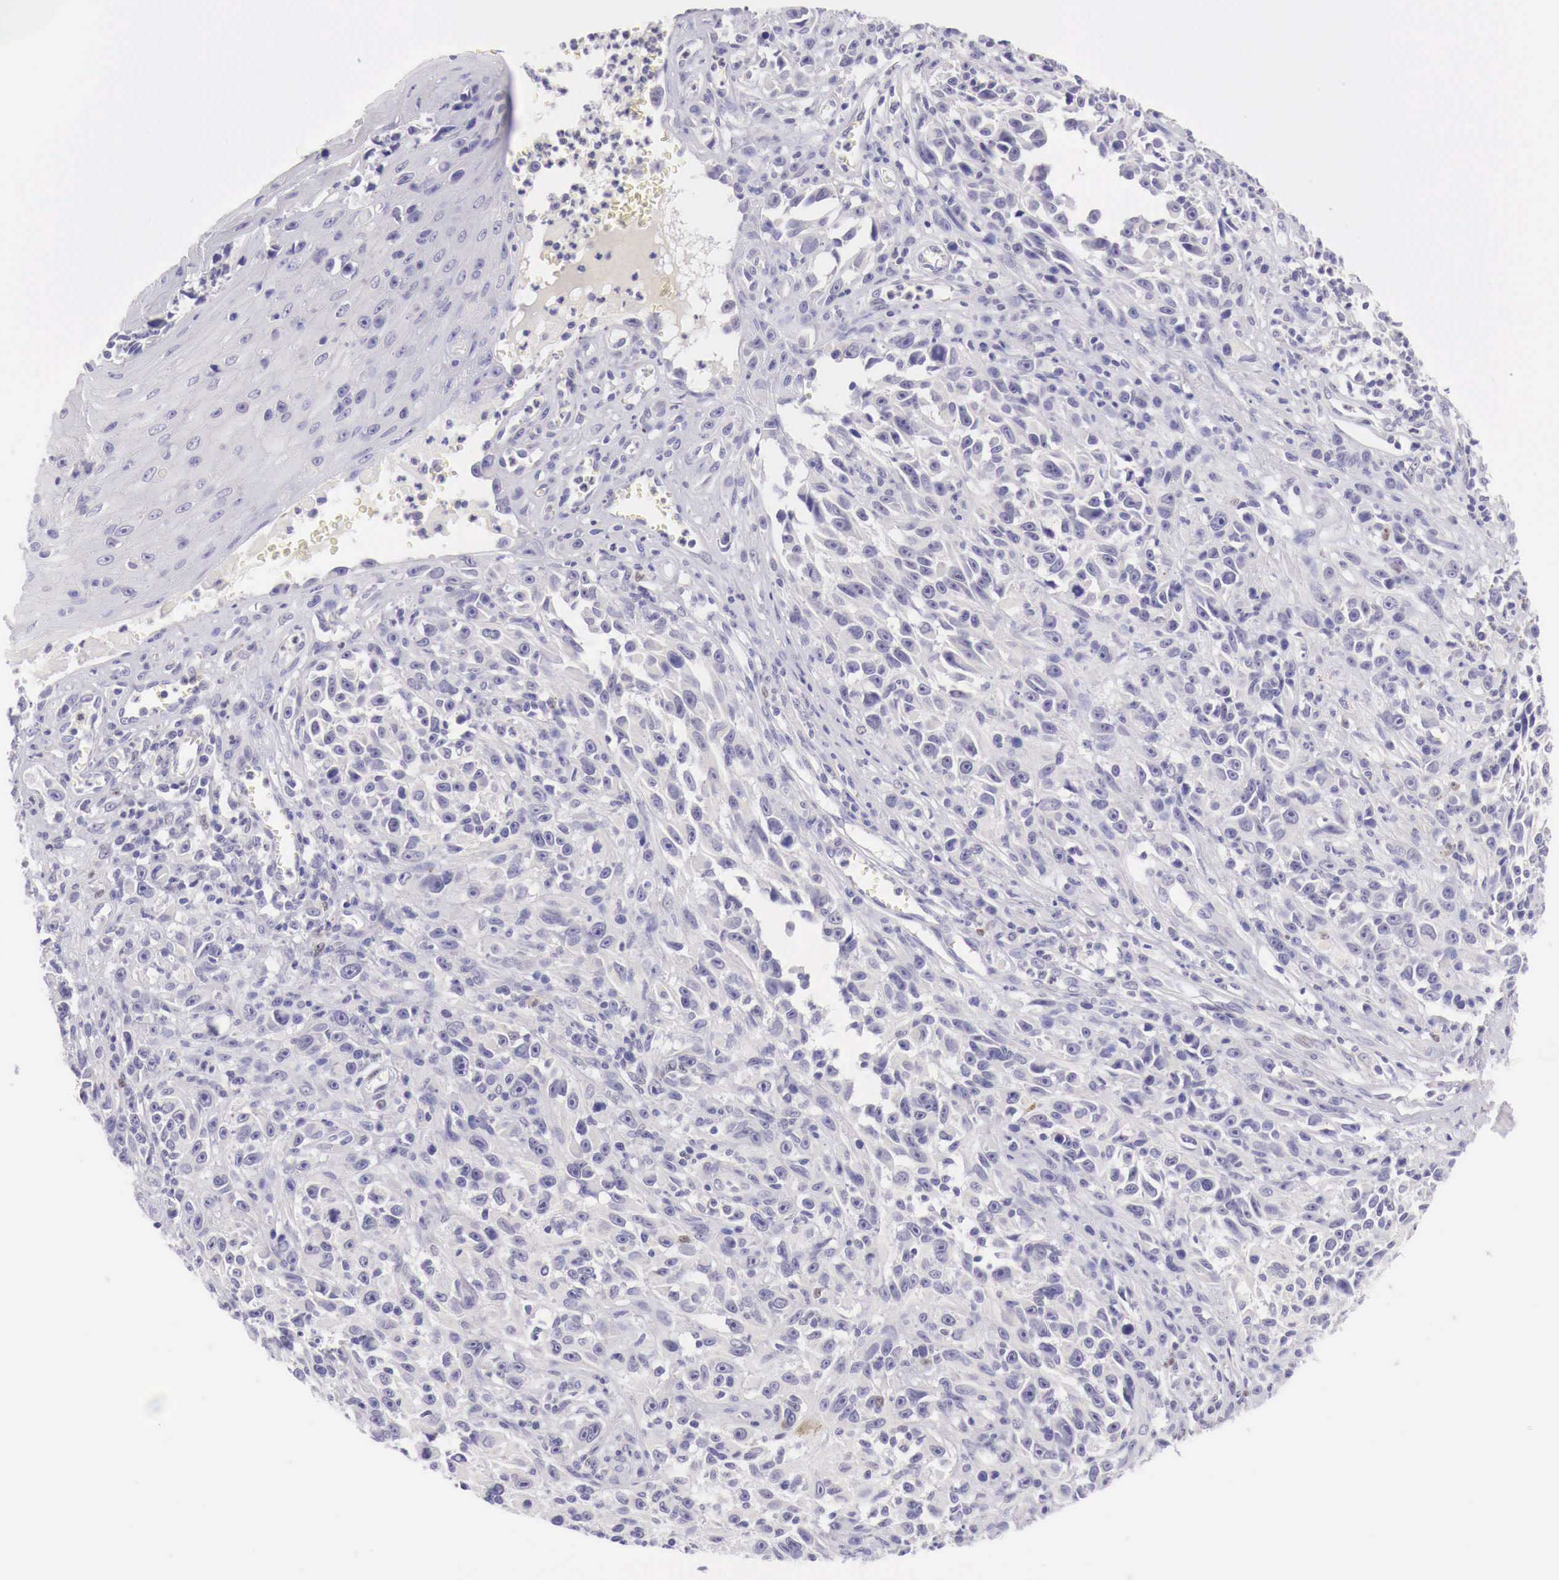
{"staining": {"intensity": "negative", "quantity": "none", "location": "none"}, "tissue": "melanoma", "cell_type": "Tumor cells", "image_type": "cancer", "snomed": [{"axis": "morphology", "description": "Malignant melanoma, NOS"}, {"axis": "topography", "description": "Skin"}], "caption": "Tumor cells are negative for brown protein staining in melanoma.", "gene": "BCL6", "patient": {"sex": "female", "age": 82}}